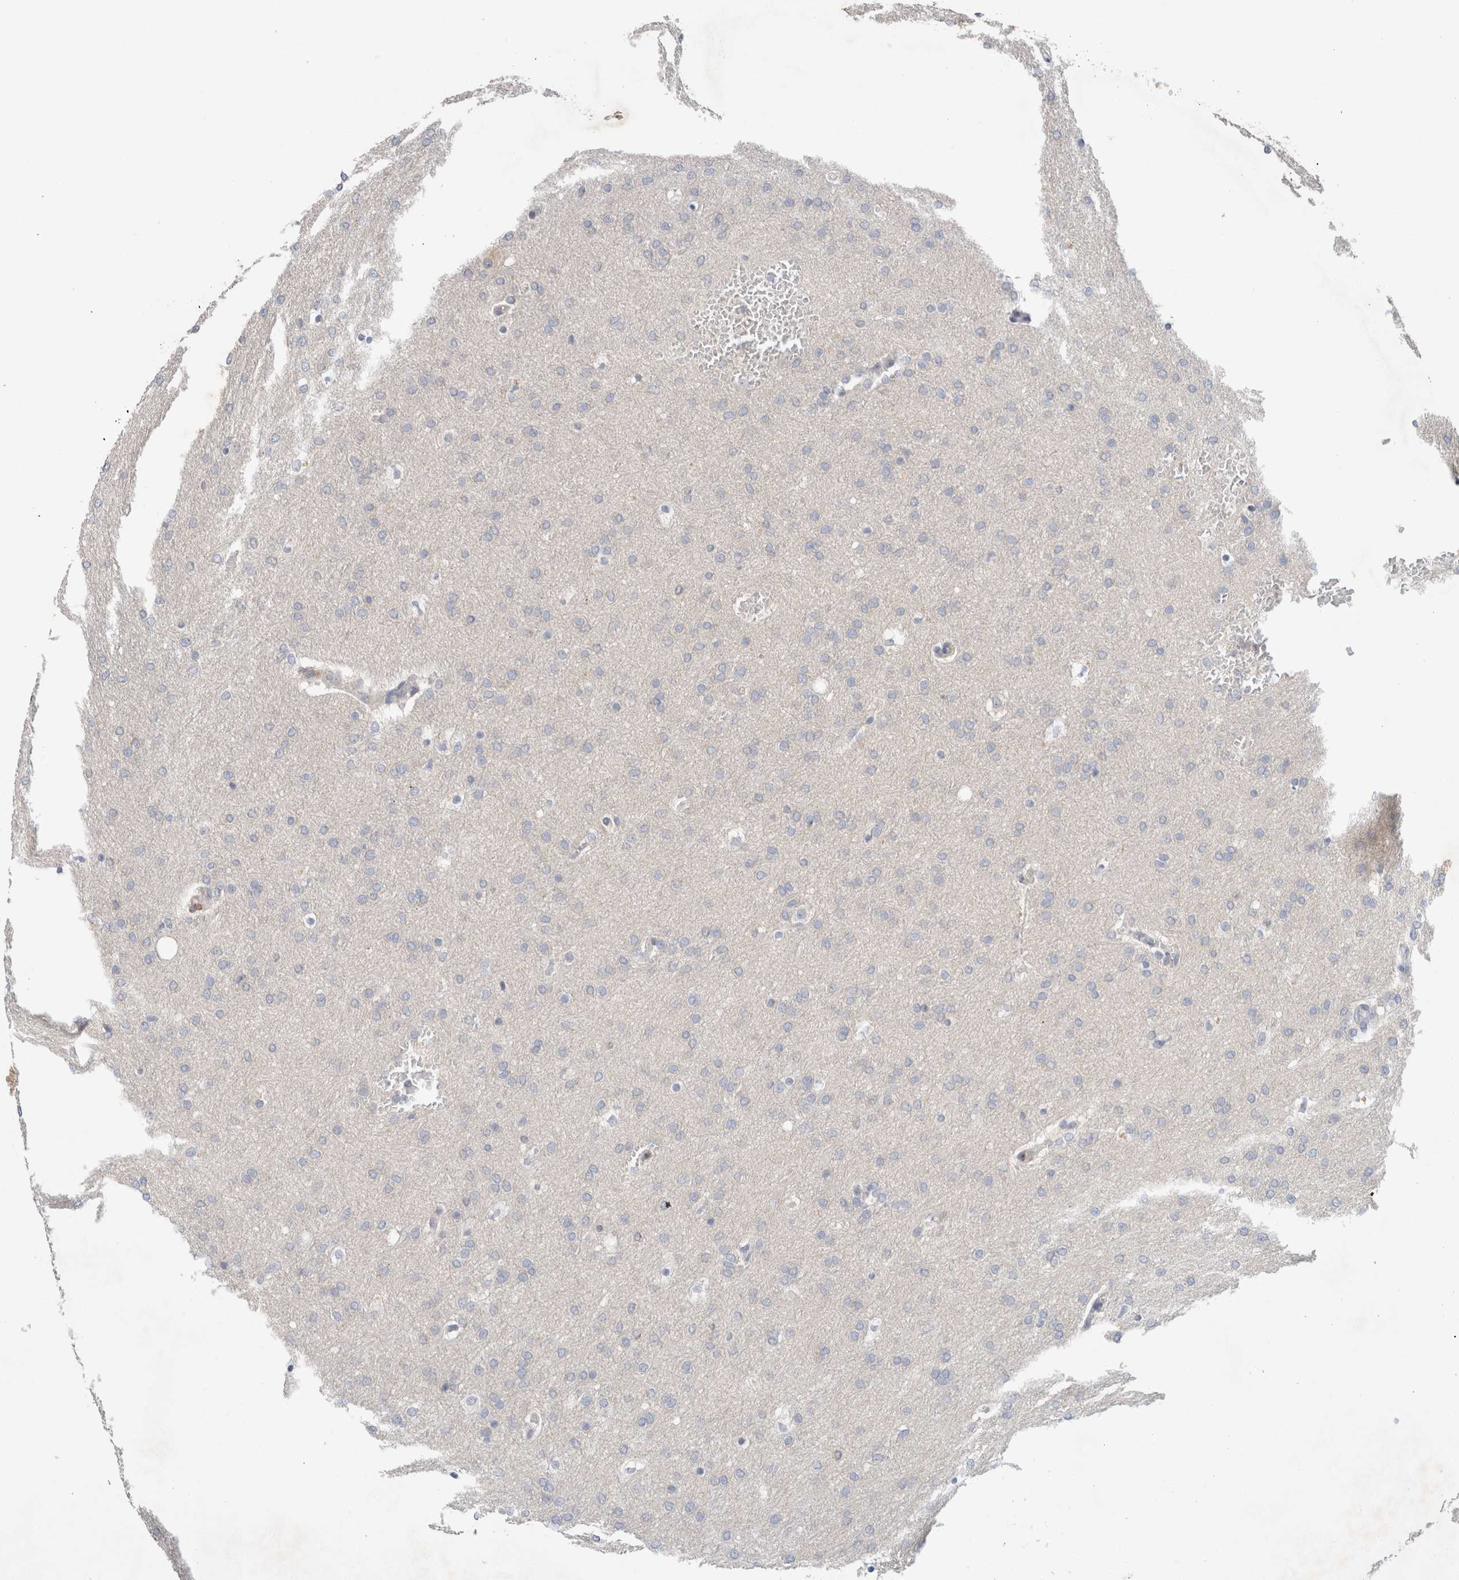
{"staining": {"intensity": "negative", "quantity": "none", "location": "none"}, "tissue": "glioma", "cell_type": "Tumor cells", "image_type": "cancer", "snomed": [{"axis": "morphology", "description": "Glioma, malignant, Low grade"}, {"axis": "topography", "description": "Brain"}], "caption": "Immunohistochemical staining of malignant glioma (low-grade) shows no significant staining in tumor cells.", "gene": "MPP2", "patient": {"sex": "female", "age": 37}}